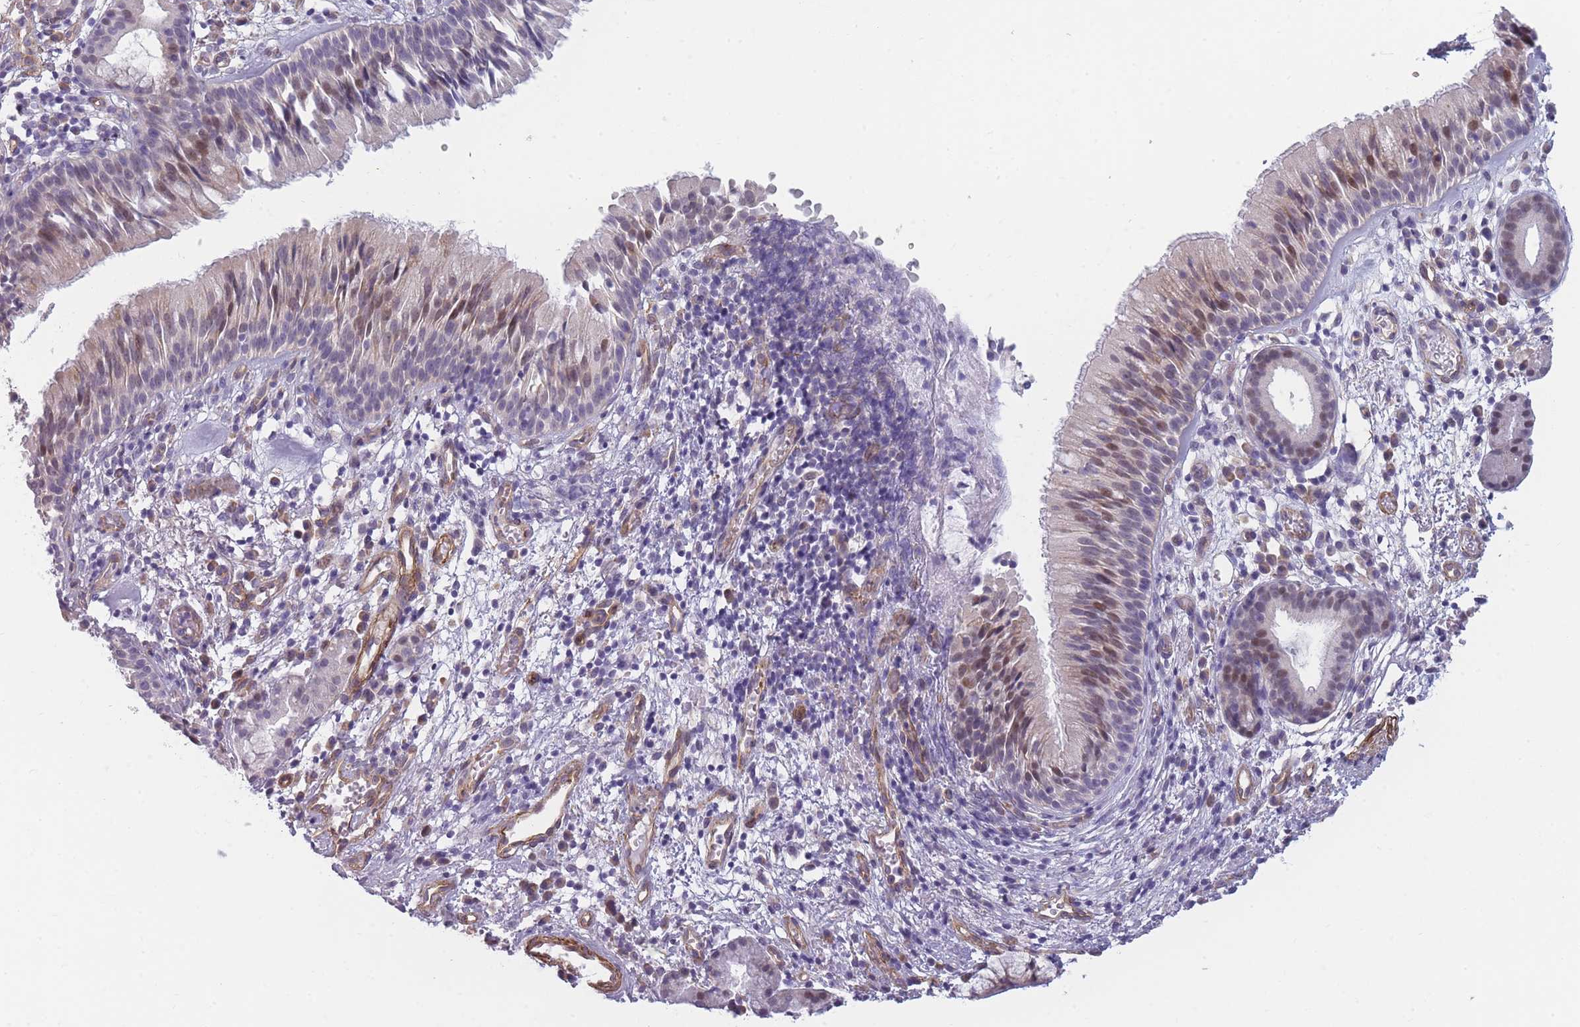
{"staining": {"intensity": "moderate", "quantity": "<25%", "location": "nuclear"}, "tissue": "nasopharynx", "cell_type": "Respiratory epithelial cells", "image_type": "normal", "snomed": [{"axis": "morphology", "description": "Normal tissue, NOS"}, {"axis": "topography", "description": "Nasopharynx"}], "caption": "Nasopharynx stained for a protein (brown) reveals moderate nuclear positive expression in approximately <25% of respiratory epithelial cells.", "gene": "OR6B2", "patient": {"sex": "male", "age": 65}}